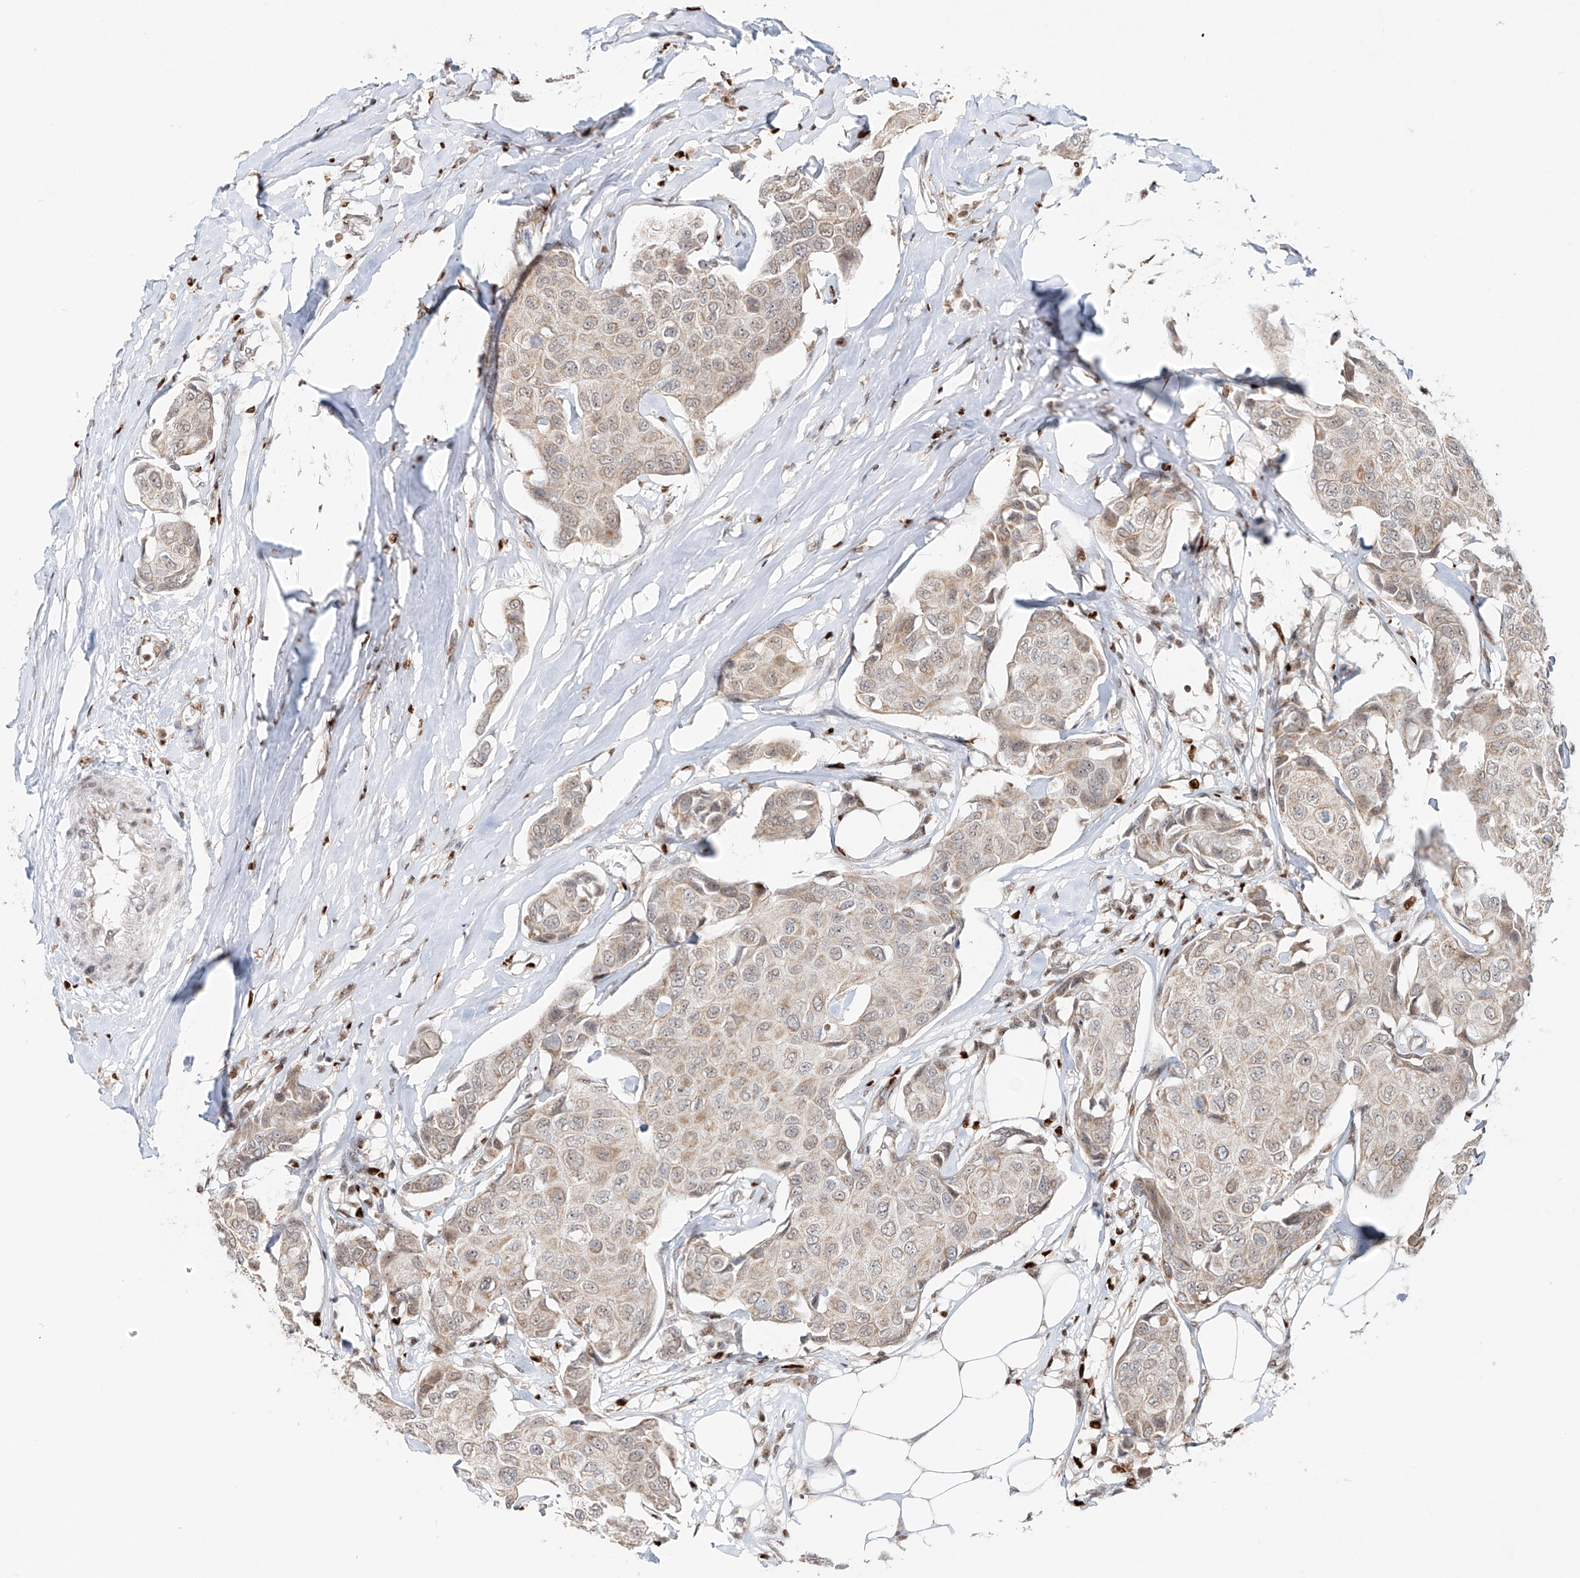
{"staining": {"intensity": "weak", "quantity": "<25%", "location": "cytoplasmic/membranous,nuclear"}, "tissue": "breast cancer", "cell_type": "Tumor cells", "image_type": "cancer", "snomed": [{"axis": "morphology", "description": "Duct carcinoma"}, {"axis": "topography", "description": "Breast"}], "caption": "Protein analysis of breast cancer (invasive ductal carcinoma) displays no significant expression in tumor cells. Brightfield microscopy of immunohistochemistry stained with DAB (3,3'-diaminobenzidine) (brown) and hematoxylin (blue), captured at high magnification.", "gene": "DZIP1L", "patient": {"sex": "female", "age": 80}}